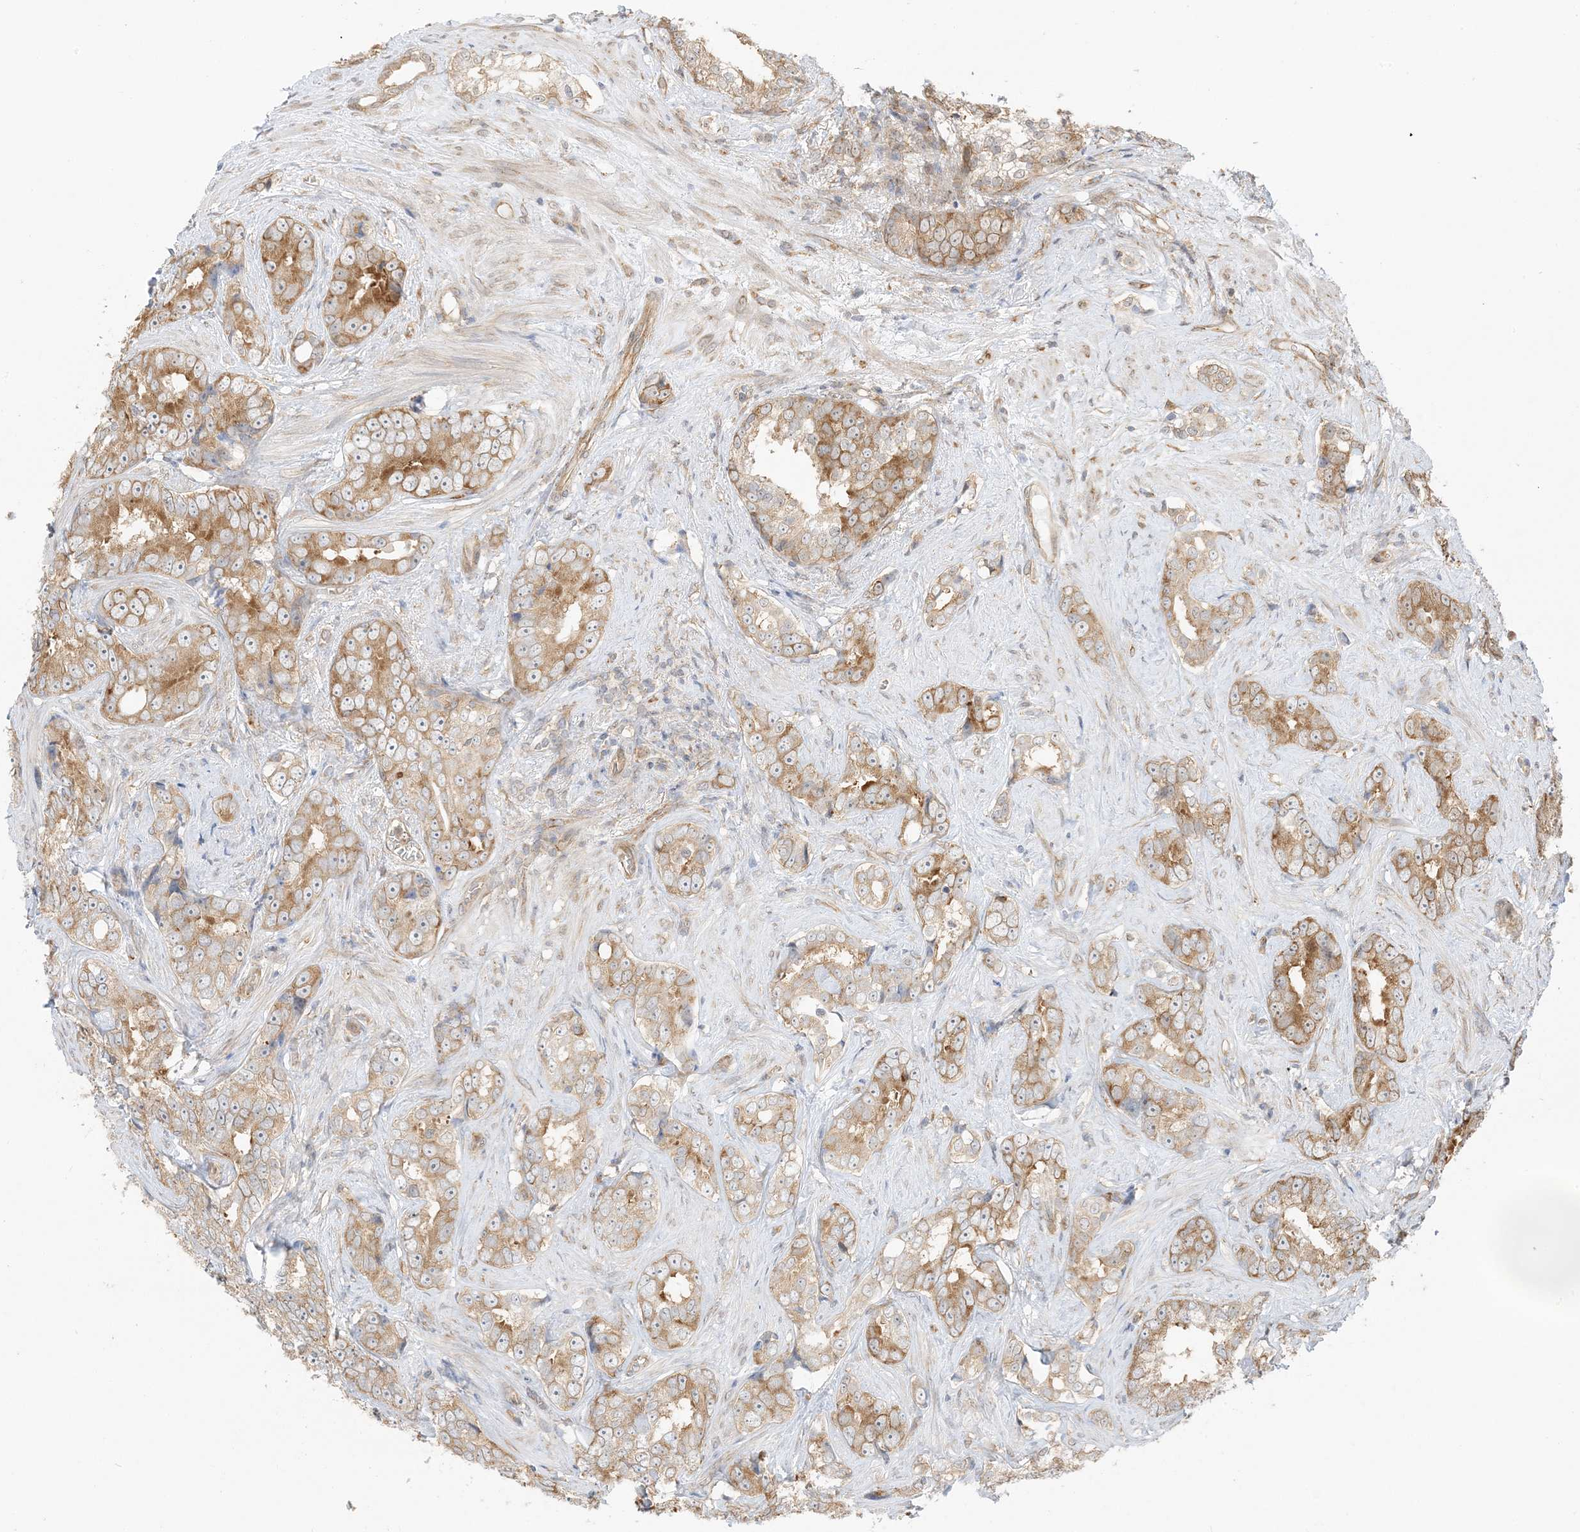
{"staining": {"intensity": "moderate", "quantity": ">75%", "location": "cytoplasmic/membranous"}, "tissue": "prostate cancer", "cell_type": "Tumor cells", "image_type": "cancer", "snomed": [{"axis": "morphology", "description": "Adenocarcinoma, High grade"}, {"axis": "topography", "description": "Prostate"}], "caption": "Prostate adenocarcinoma (high-grade) stained with immunohistochemistry (IHC) reveals moderate cytoplasmic/membranous staining in about >75% of tumor cells. (Stains: DAB in brown, nuclei in blue, Microscopy: brightfield microscopy at high magnification).", "gene": "UBAP2L", "patient": {"sex": "male", "age": 66}}